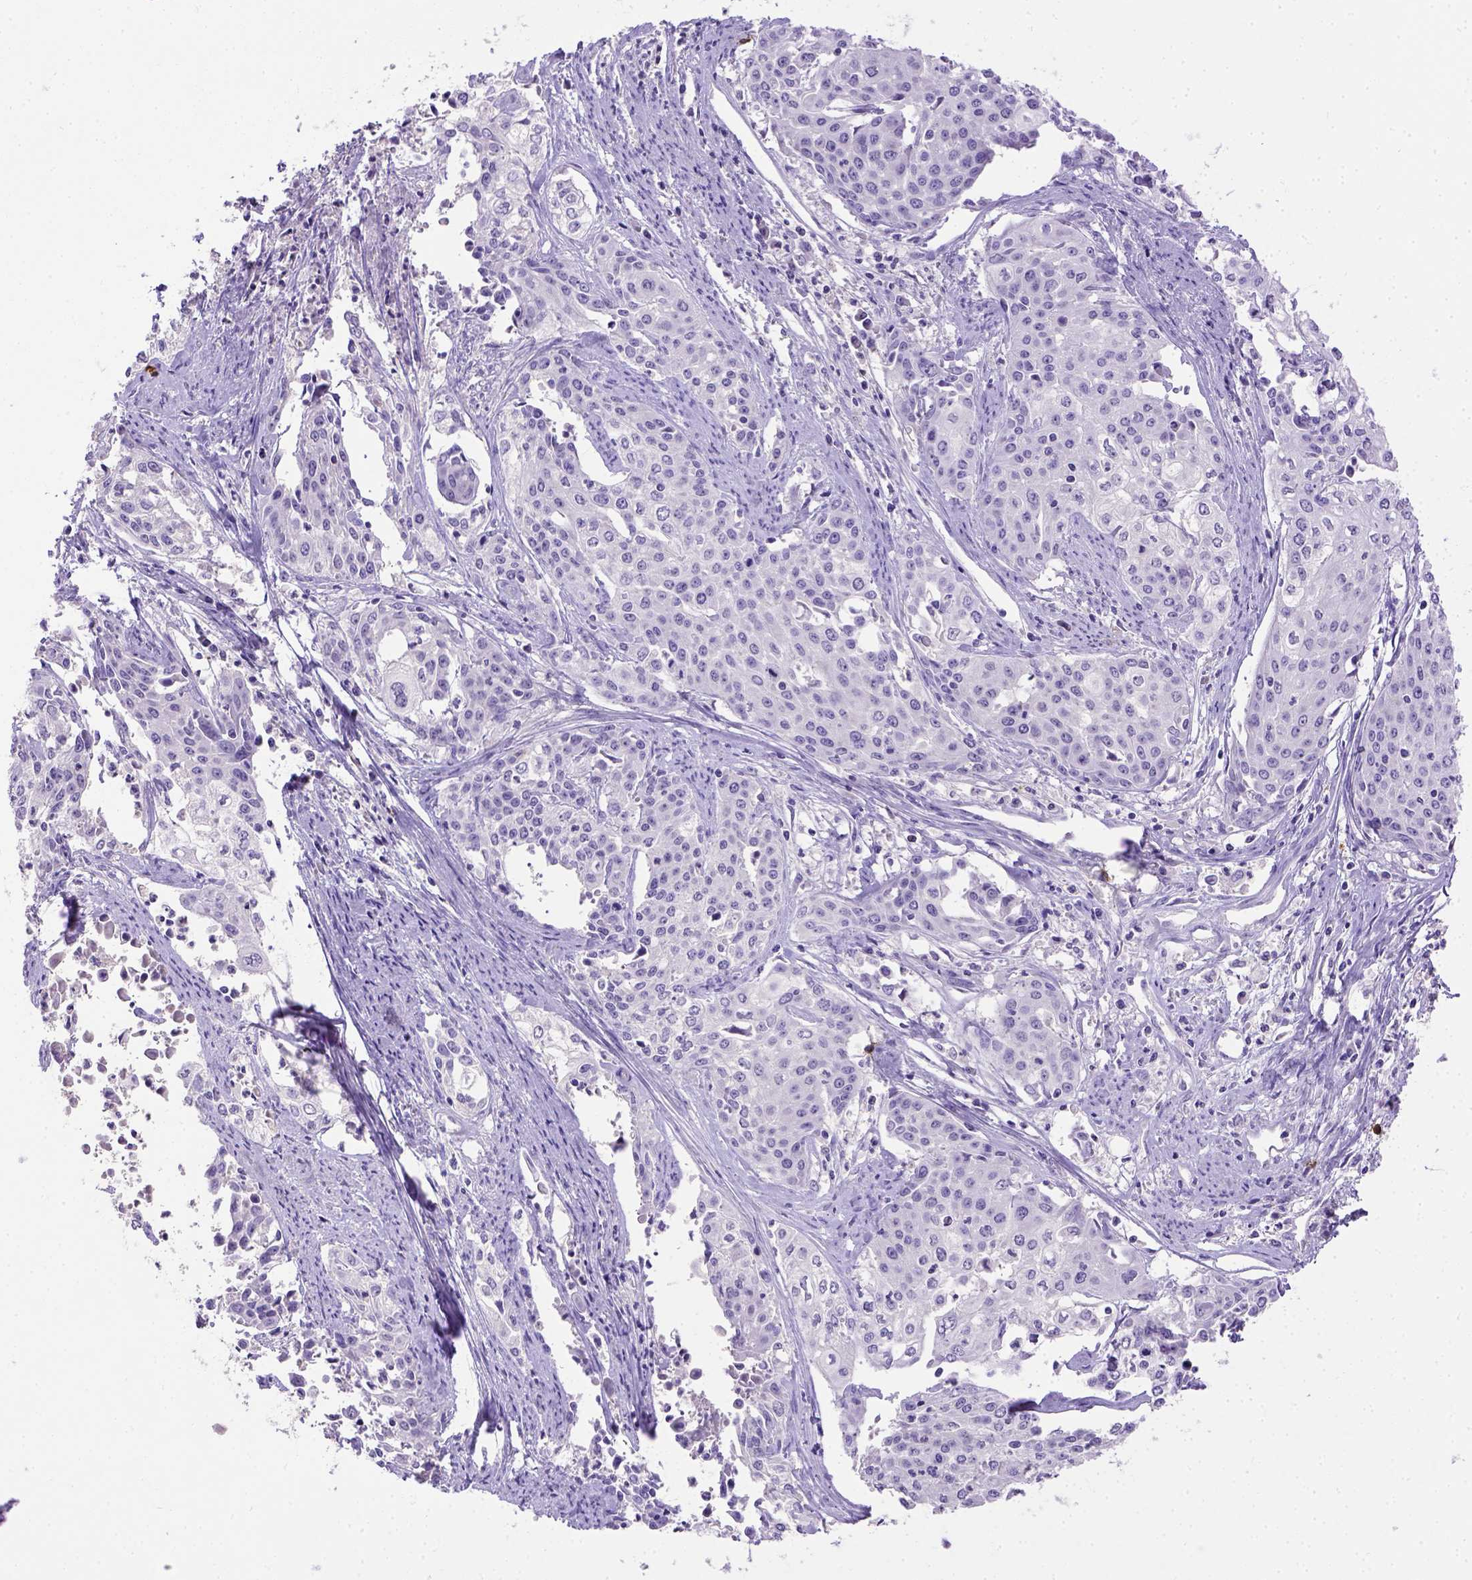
{"staining": {"intensity": "negative", "quantity": "none", "location": "none"}, "tissue": "cervical cancer", "cell_type": "Tumor cells", "image_type": "cancer", "snomed": [{"axis": "morphology", "description": "Squamous cell carcinoma, NOS"}, {"axis": "topography", "description": "Cervix"}], "caption": "The photomicrograph demonstrates no significant expression in tumor cells of squamous cell carcinoma (cervical).", "gene": "B3GAT1", "patient": {"sex": "female", "age": 39}}